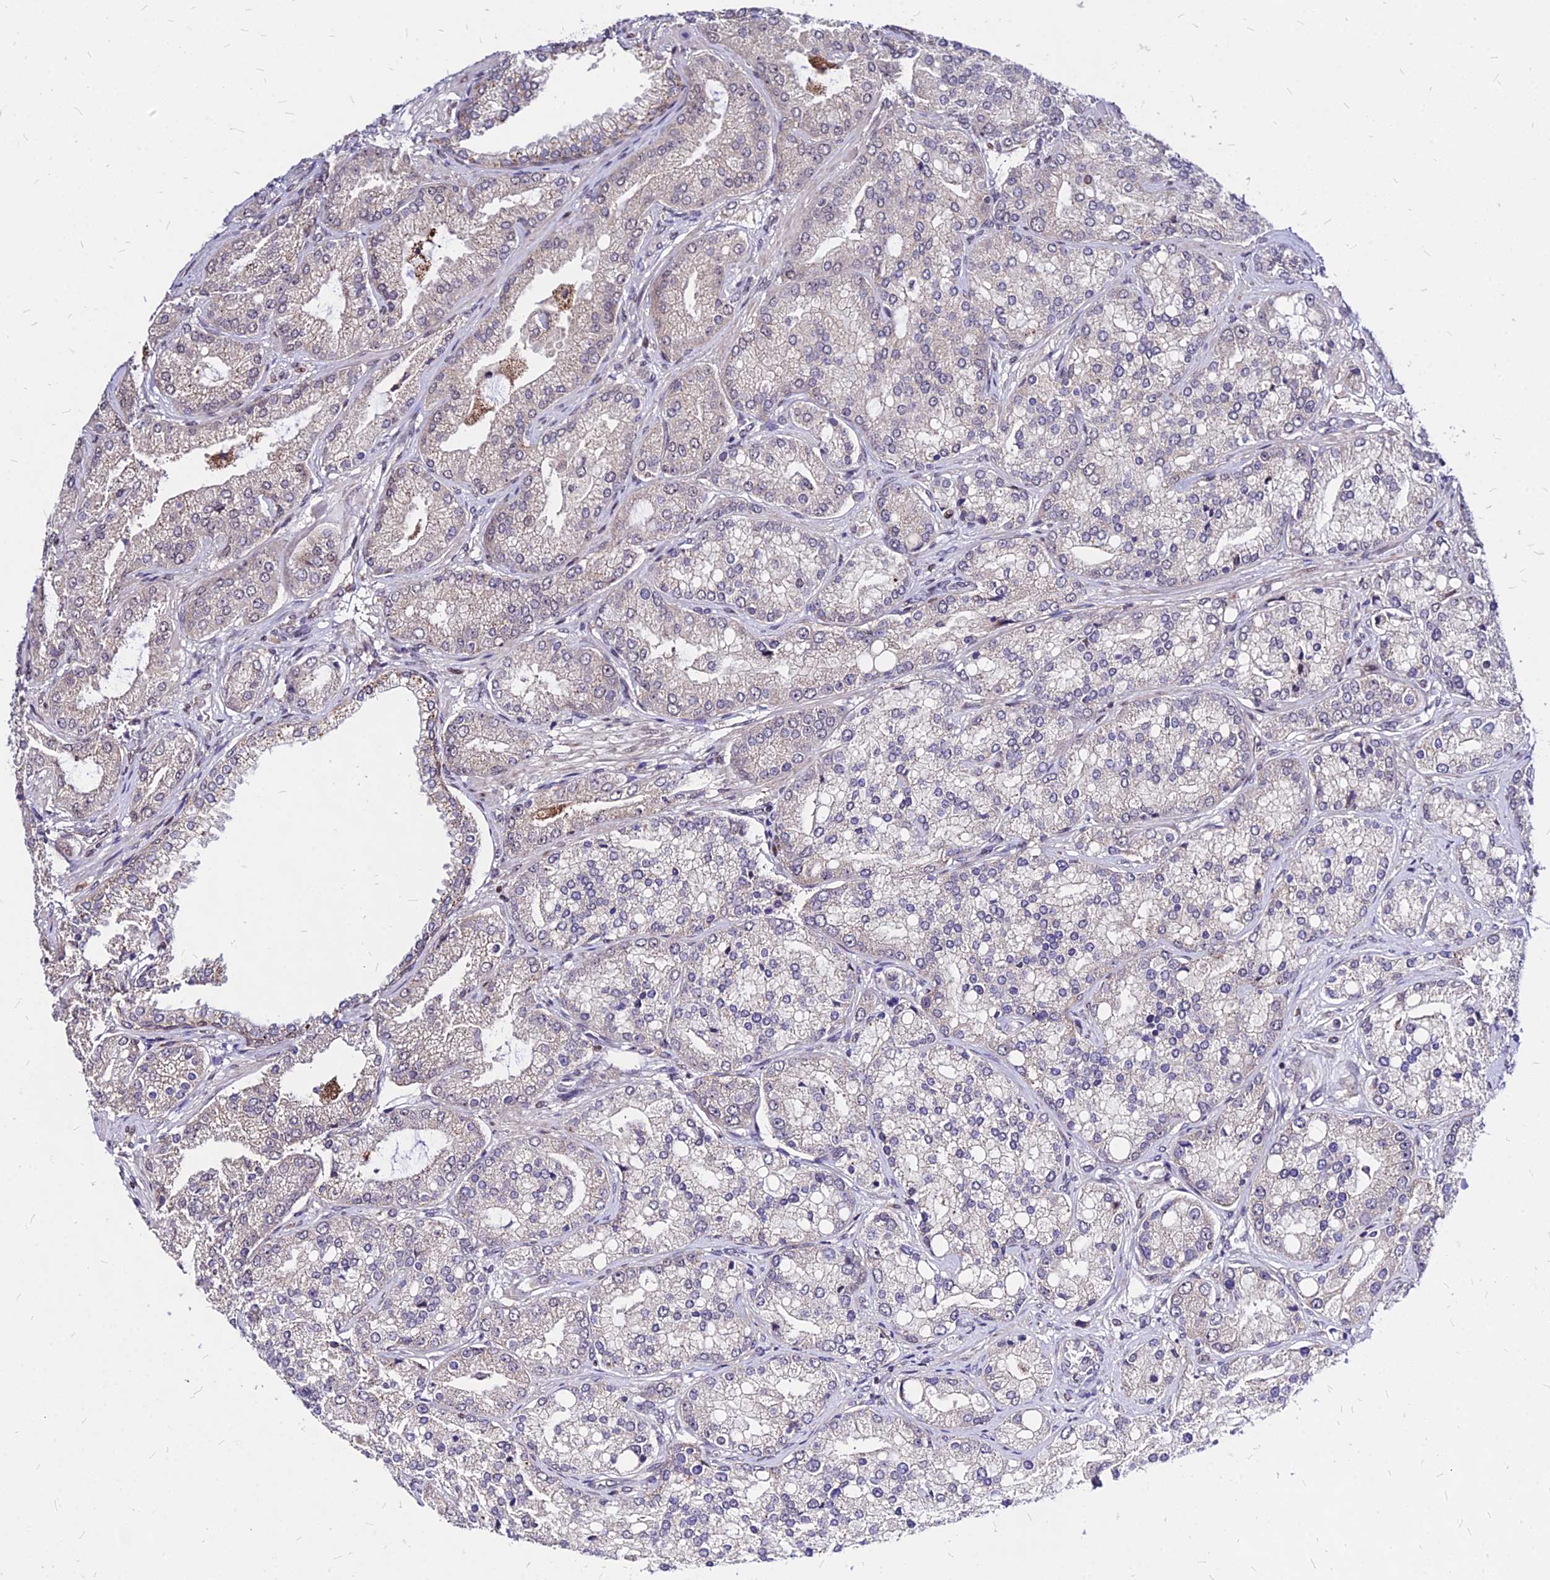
{"staining": {"intensity": "weak", "quantity": "<25%", "location": "cytoplasmic/membranous"}, "tissue": "prostate cancer", "cell_type": "Tumor cells", "image_type": "cancer", "snomed": [{"axis": "morphology", "description": "Adenocarcinoma, High grade"}, {"axis": "topography", "description": "Prostate"}], "caption": "Image shows no protein staining in tumor cells of adenocarcinoma (high-grade) (prostate) tissue.", "gene": "DDX55", "patient": {"sex": "male", "age": 71}}